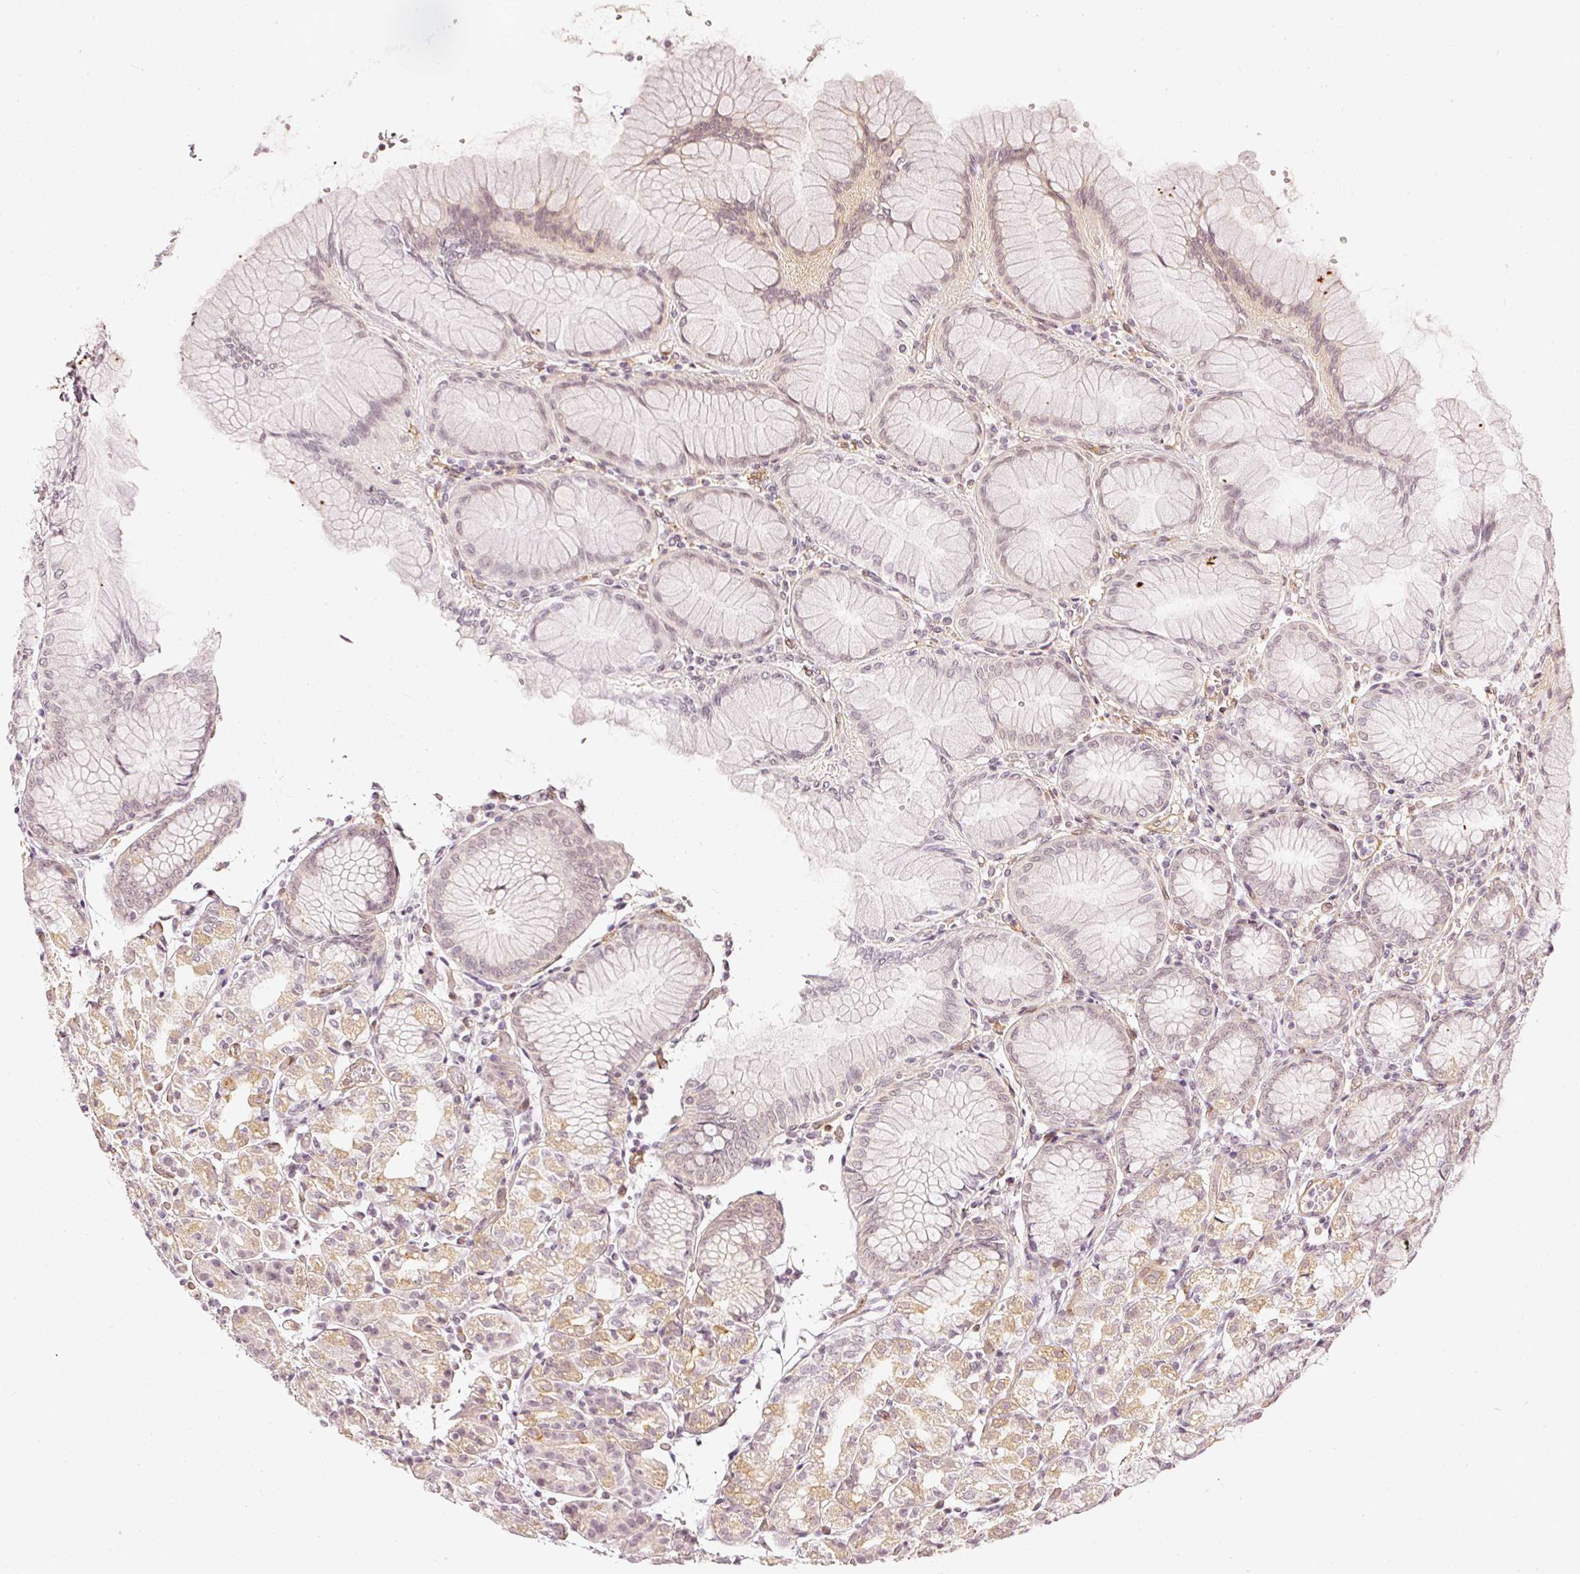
{"staining": {"intensity": "strong", "quantity": "<25%", "location": "cytoplasmic/membranous"}, "tissue": "stomach", "cell_type": "Glandular cells", "image_type": "normal", "snomed": [{"axis": "morphology", "description": "Normal tissue, NOS"}, {"axis": "topography", "description": "Stomach"}], "caption": "Protein staining by IHC demonstrates strong cytoplasmic/membranous expression in approximately <25% of glandular cells in benign stomach.", "gene": "DRD2", "patient": {"sex": "female", "age": 57}}